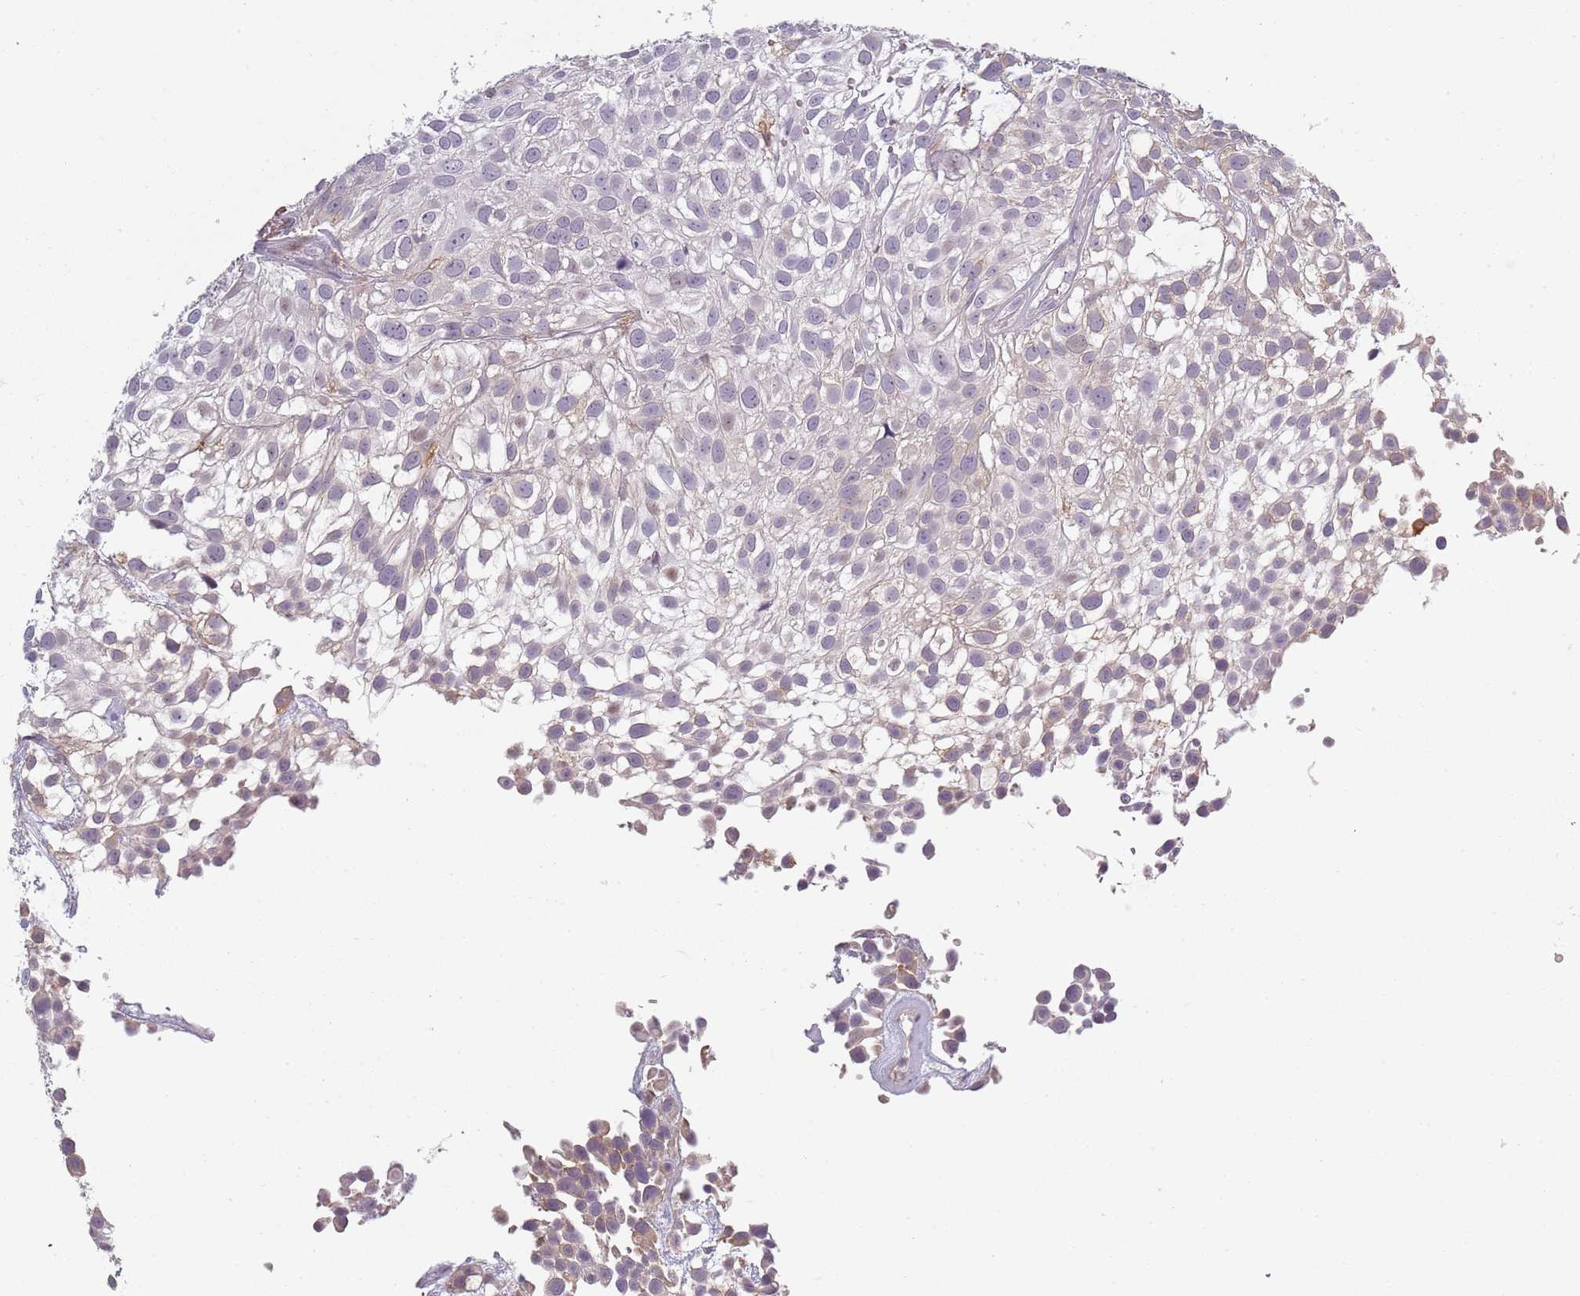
{"staining": {"intensity": "negative", "quantity": "none", "location": "none"}, "tissue": "urothelial cancer", "cell_type": "Tumor cells", "image_type": "cancer", "snomed": [{"axis": "morphology", "description": "Urothelial carcinoma, High grade"}, {"axis": "topography", "description": "Urinary bladder"}], "caption": "Human urothelial carcinoma (high-grade) stained for a protein using IHC demonstrates no staining in tumor cells.", "gene": "CC2D2B", "patient": {"sex": "male", "age": 56}}